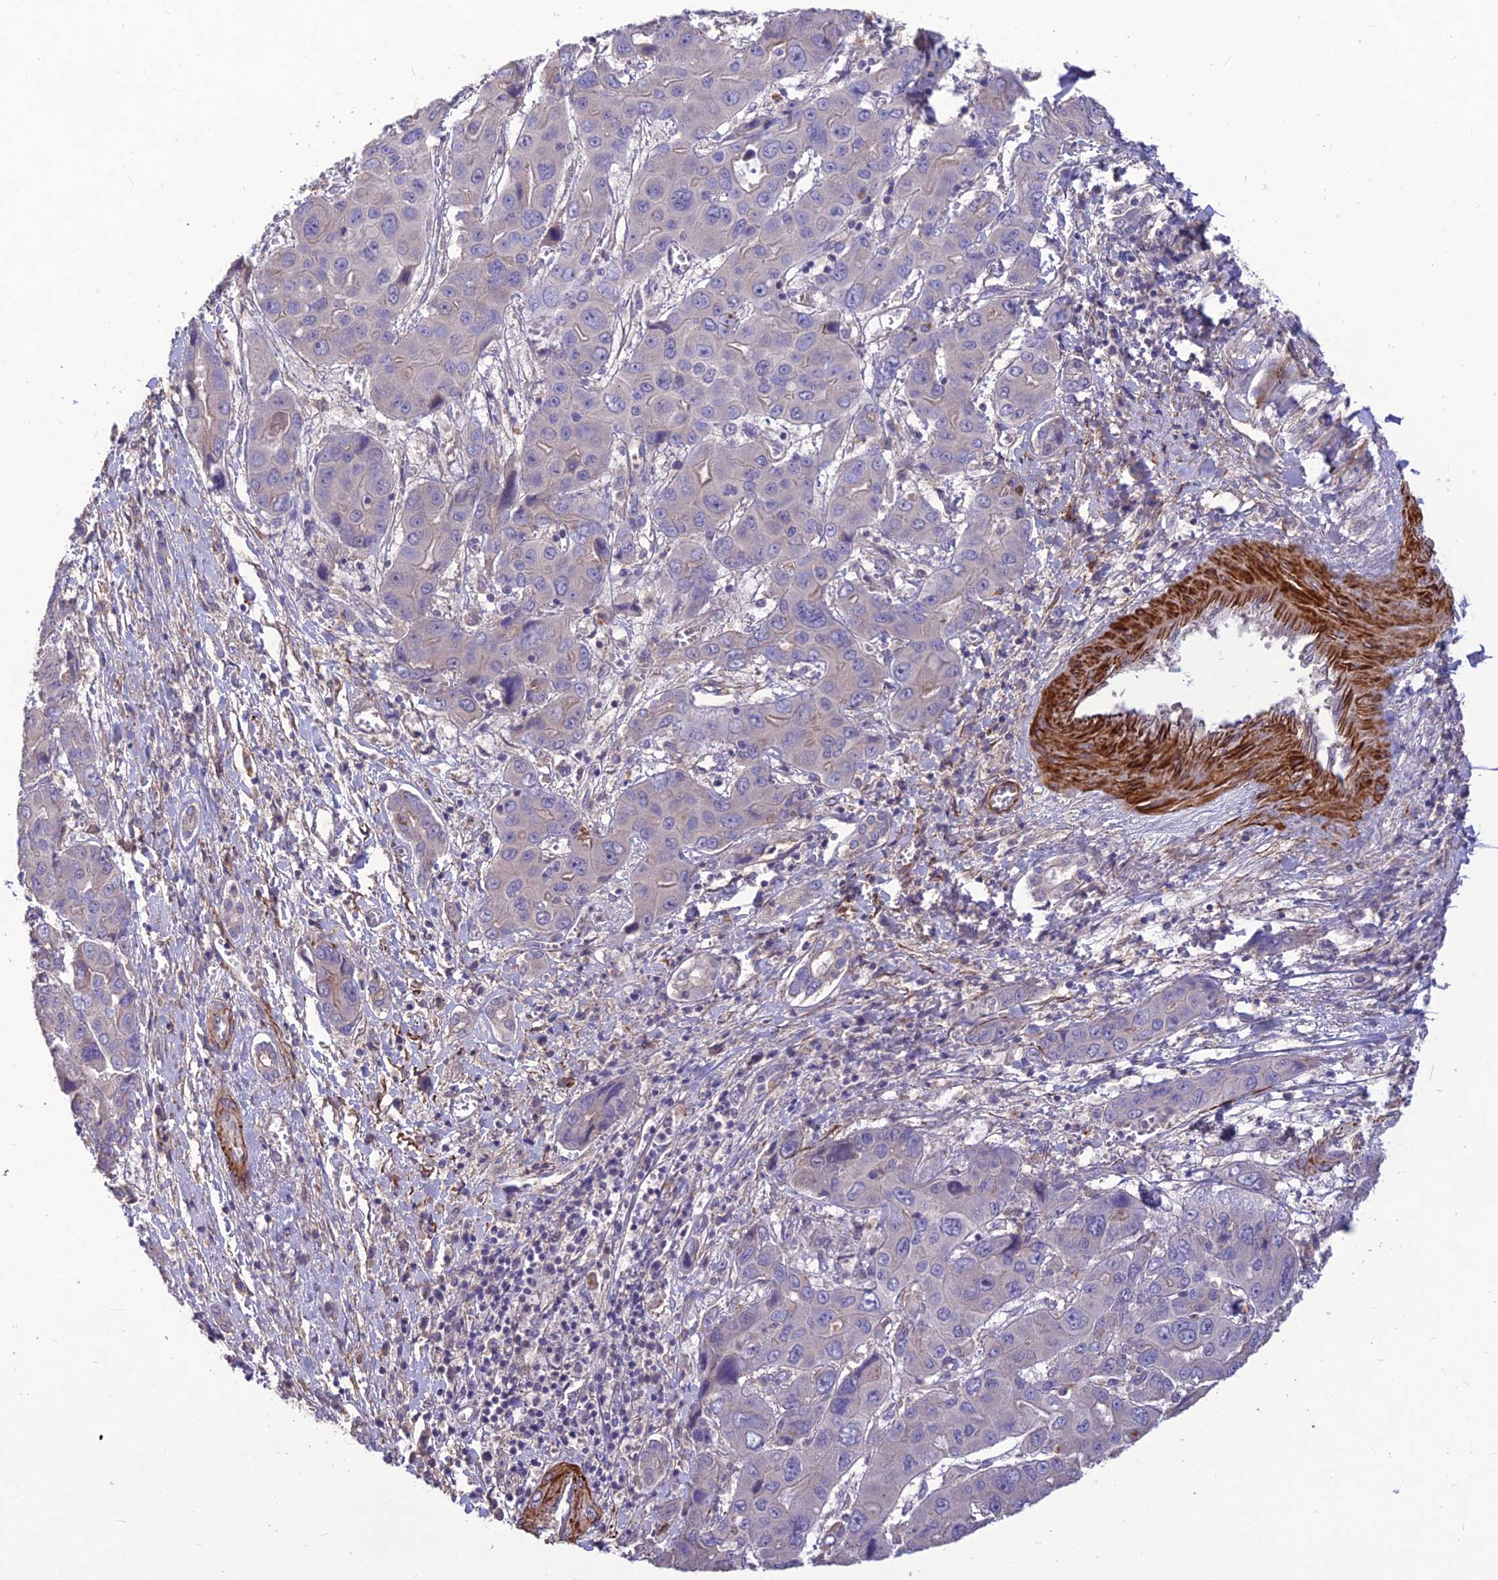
{"staining": {"intensity": "negative", "quantity": "none", "location": "none"}, "tissue": "liver cancer", "cell_type": "Tumor cells", "image_type": "cancer", "snomed": [{"axis": "morphology", "description": "Cholangiocarcinoma"}, {"axis": "topography", "description": "Liver"}], "caption": "Immunohistochemical staining of human liver cancer (cholangiocarcinoma) shows no significant positivity in tumor cells.", "gene": "CLUH", "patient": {"sex": "male", "age": 67}}